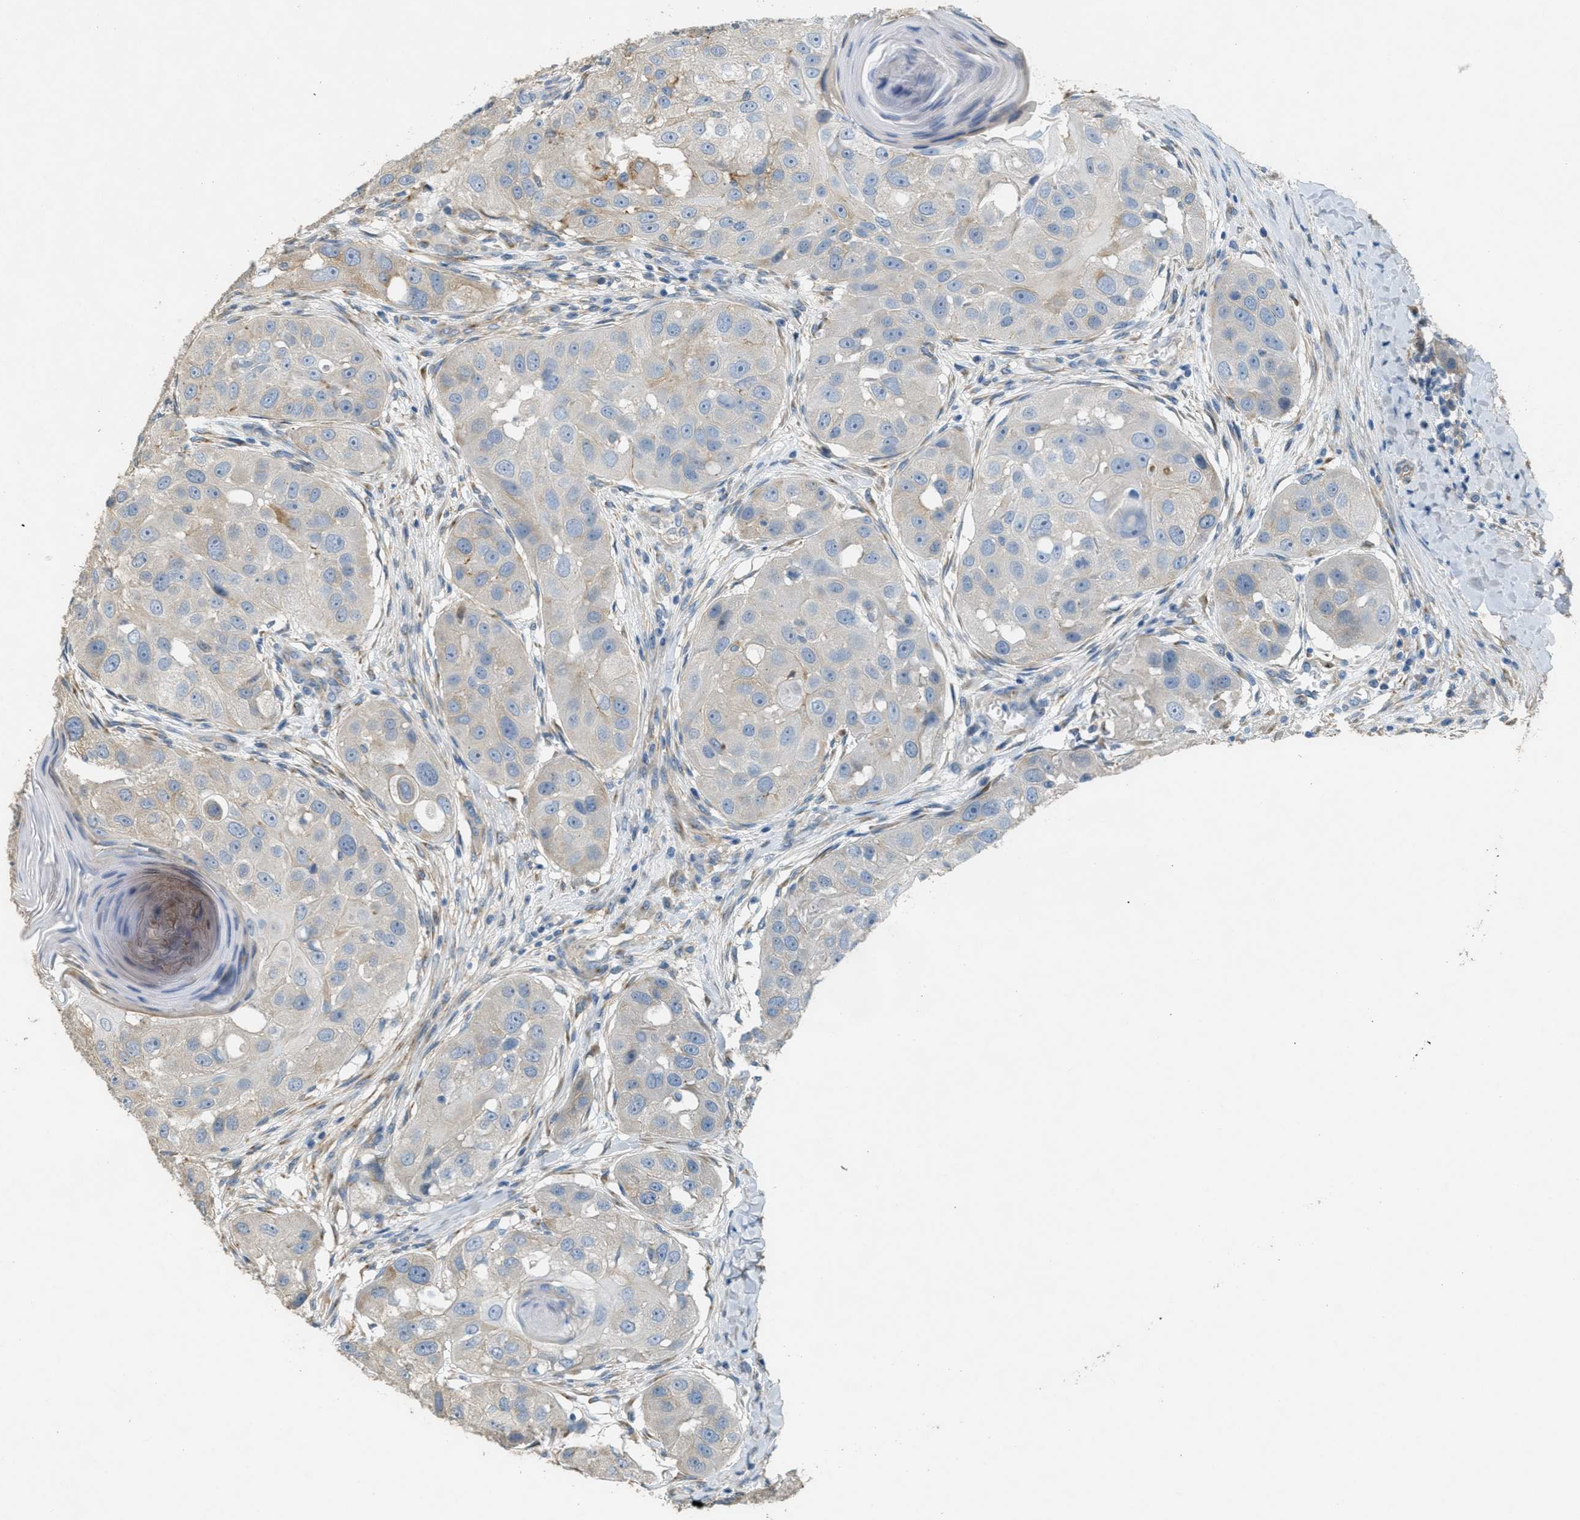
{"staining": {"intensity": "negative", "quantity": "none", "location": "none"}, "tissue": "head and neck cancer", "cell_type": "Tumor cells", "image_type": "cancer", "snomed": [{"axis": "morphology", "description": "Normal tissue, NOS"}, {"axis": "morphology", "description": "Squamous cell carcinoma, NOS"}, {"axis": "topography", "description": "Skeletal muscle"}, {"axis": "topography", "description": "Head-Neck"}], "caption": "Image shows no protein positivity in tumor cells of head and neck squamous cell carcinoma tissue.", "gene": "ADCY5", "patient": {"sex": "male", "age": 51}}